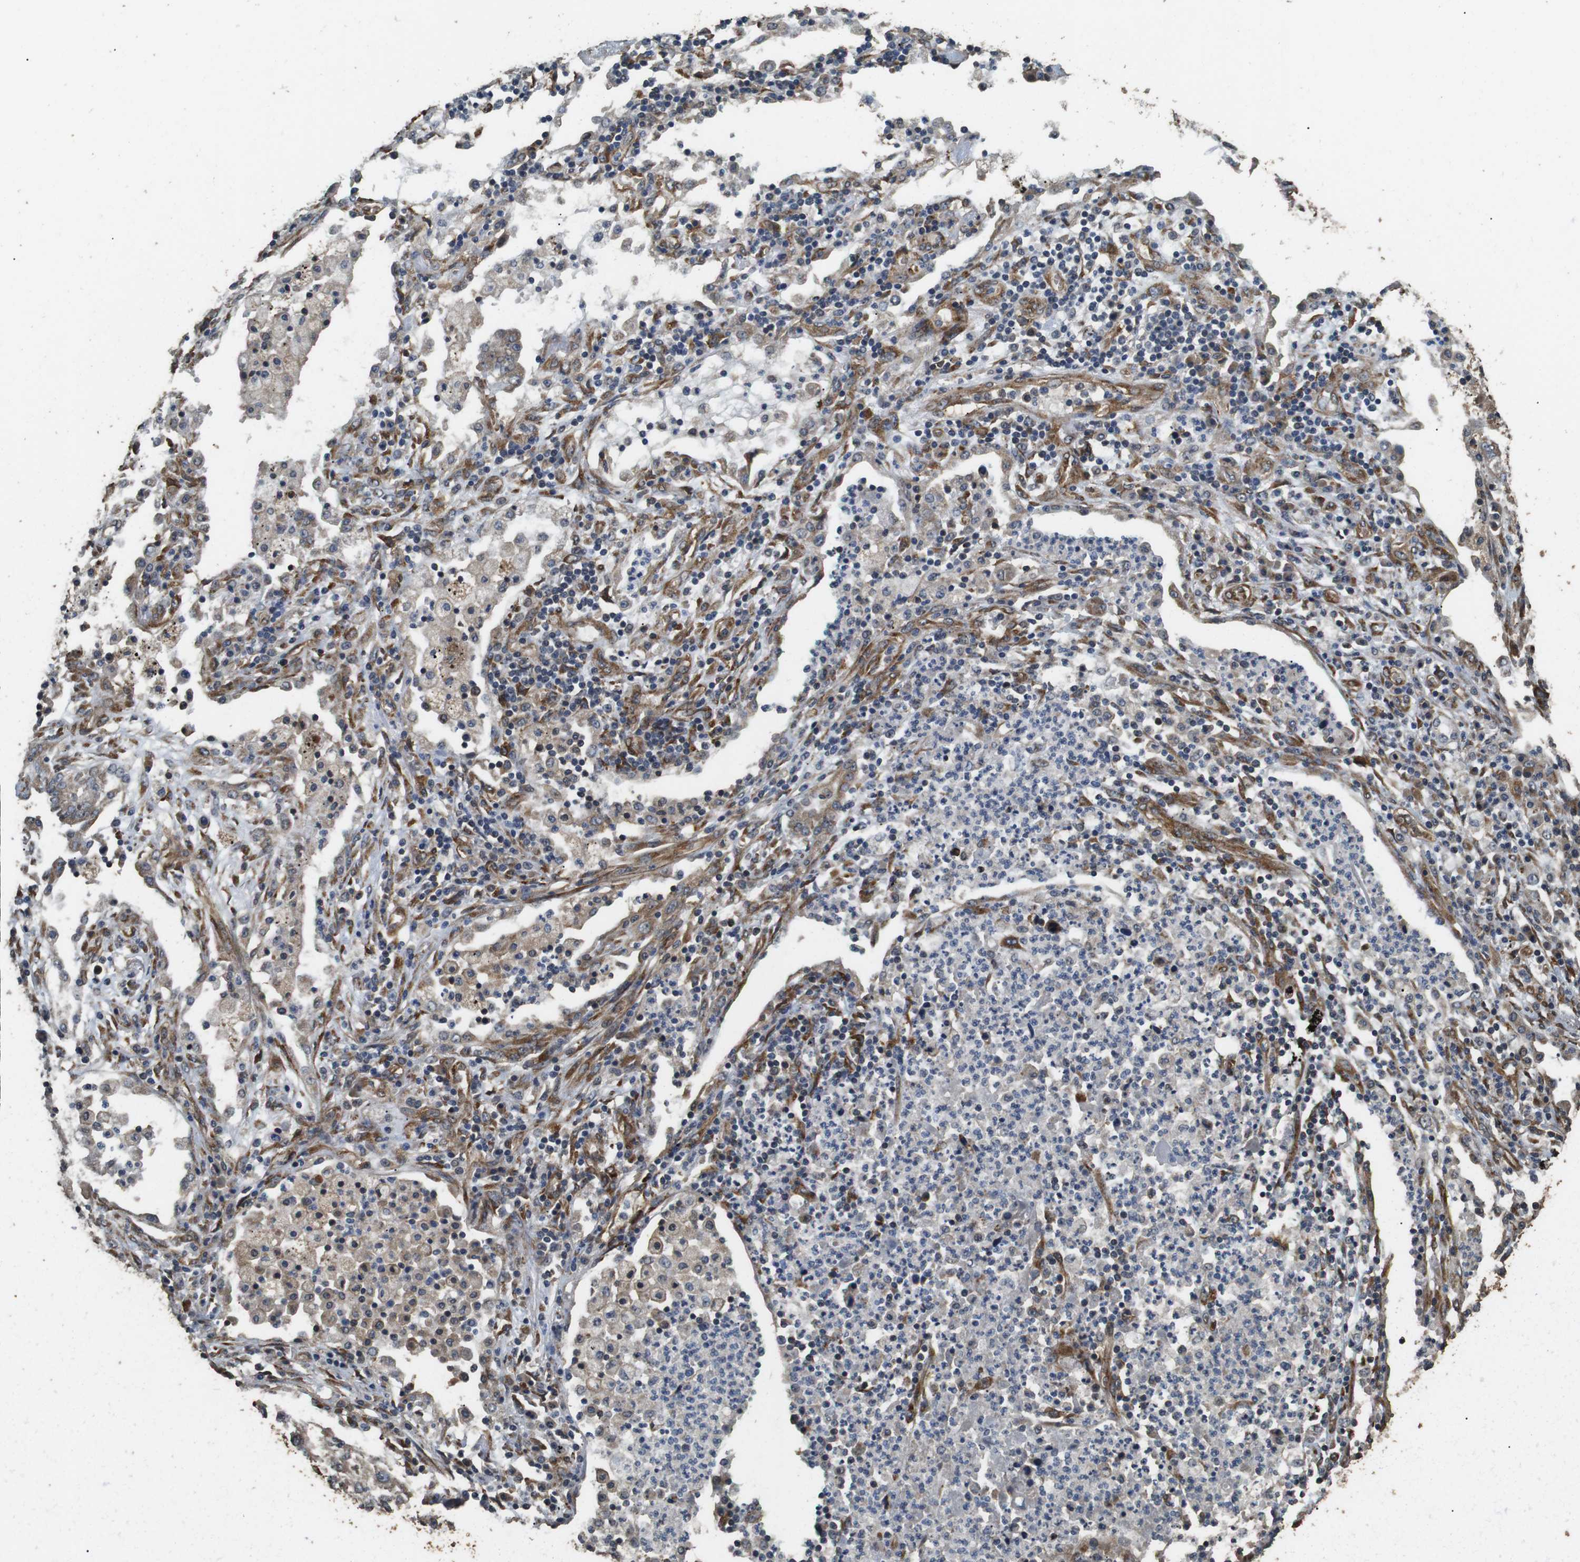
{"staining": {"intensity": "weak", "quantity": ">75%", "location": "cytoplasmic/membranous"}, "tissue": "lung cancer", "cell_type": "Tumor cells", "image_type": "cancer", "snomed": [{"axis": "morphology", "description": "Squamous cell carcinoma, NOS"}, {"axis": "topography", "description": "Lung"}], "caption": "Lung squamous cell carcinoma stained with a protein marker demonstrates weak staining in tumor cells.", "gene": "CNPY4", "patient": {"sex": "female", "age": 63}}